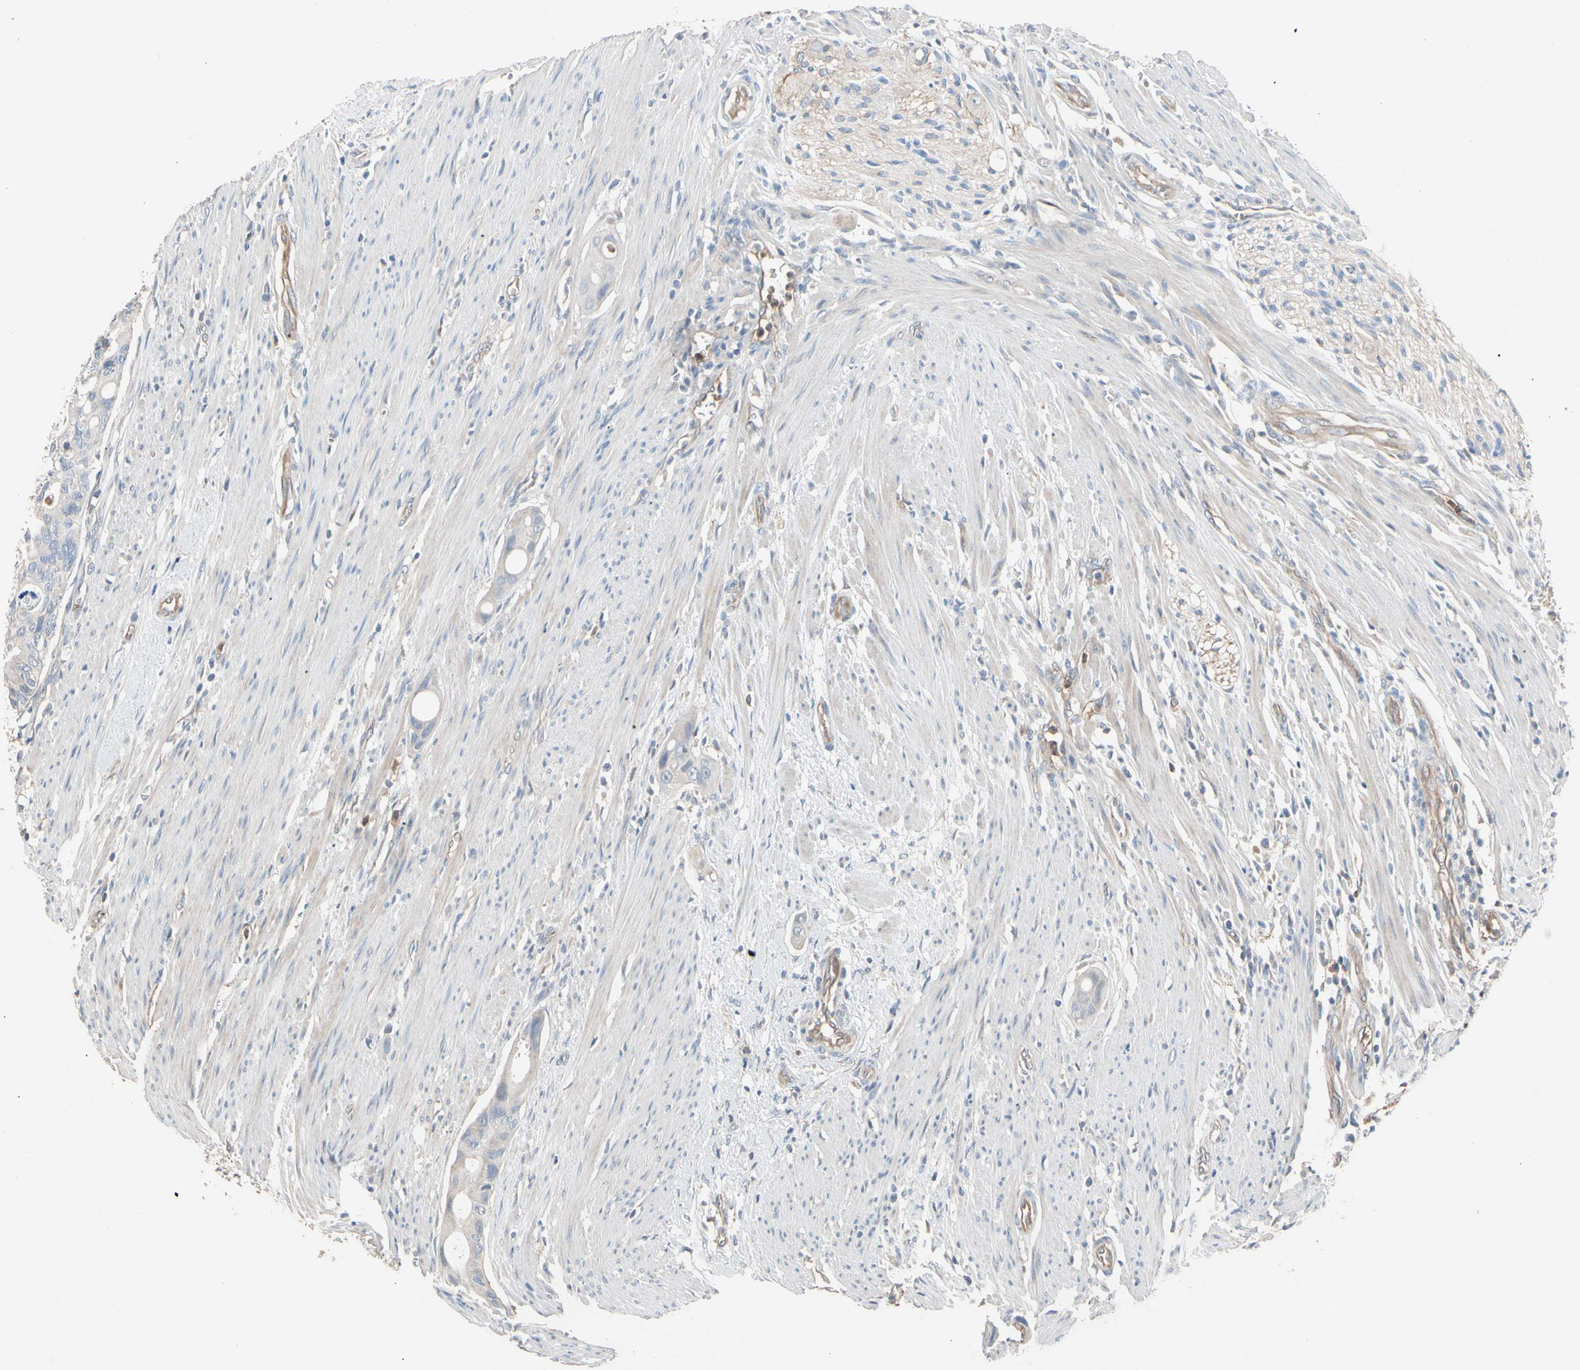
{"staining": {"intensity": "negative", "quantity": "none", "location": "none"}, "tissue": "colorectal cancer", "cell_type": "Tumor cells", "image_type": "cancer", "snomed": [{"axis": "morphology", "description": "Adenocarcinoma, NOS"}, {"axis": "topography", "description": "Colon"}], "caption": "IHC image of neoplastic tissue: colorectal adenocarcinoma stained with DAB (3,3'-diaminobenzidine) demonstrates no significant protein positivity in tumor cells.", "gene": "BBOX1", "patient": {"sex": "female", "age": 57}}